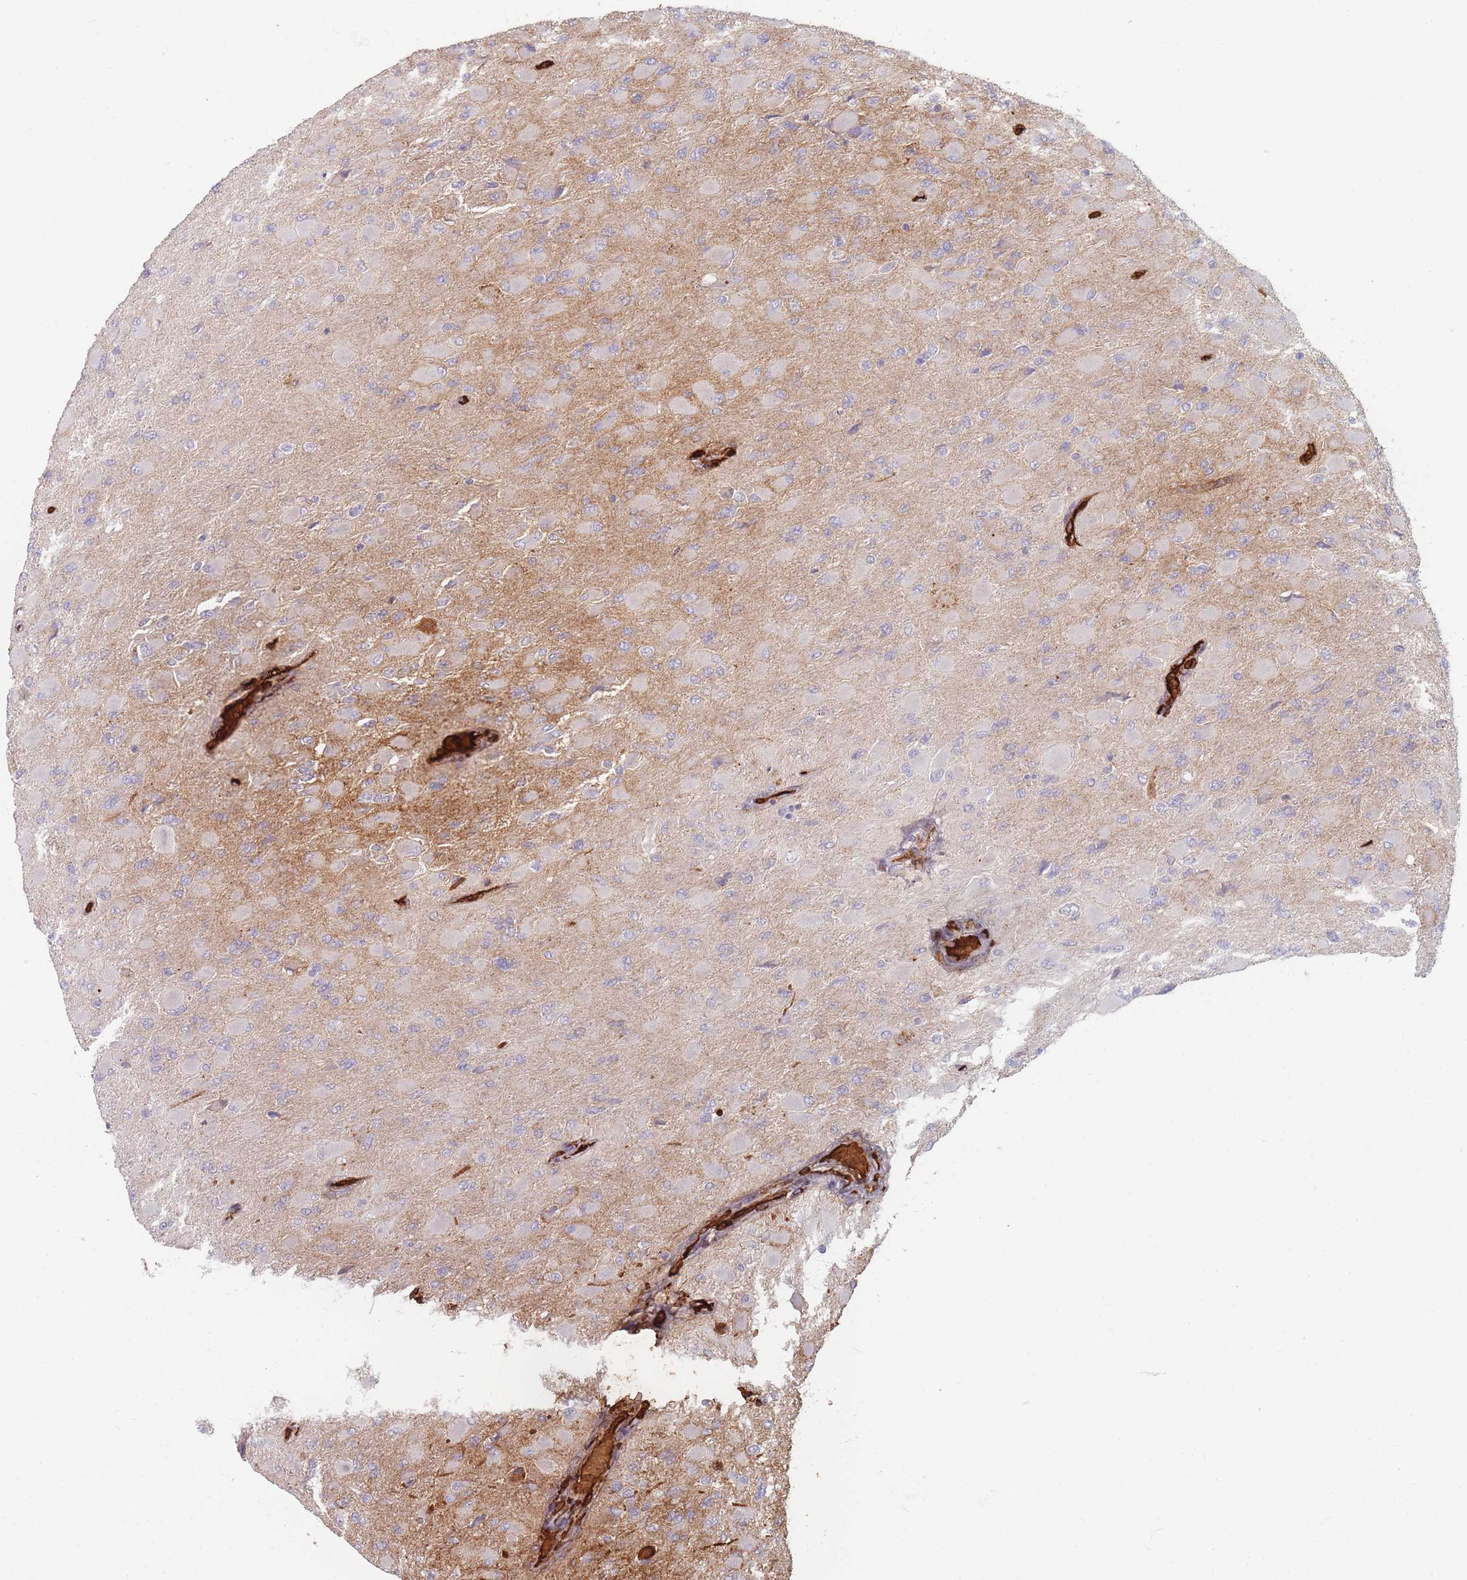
{"staining": {"intensity": "negative", "quantity": "none", "location": "none"}, "tissue": "glioma", "cell_type": "Tumor cells", "image_type": "cancer", "snomed": [{"axis": "morphology", "description": "Glioma, malignant, High grade"}, {"axis": "topography", "description": "Cerebral cortex"}], "caption": "Immunohistochemical staining of glioma displays no significant positivity in tumor cells.", "gene": "SLC2A6", "patient": {"sex": "female", "age": 36}}